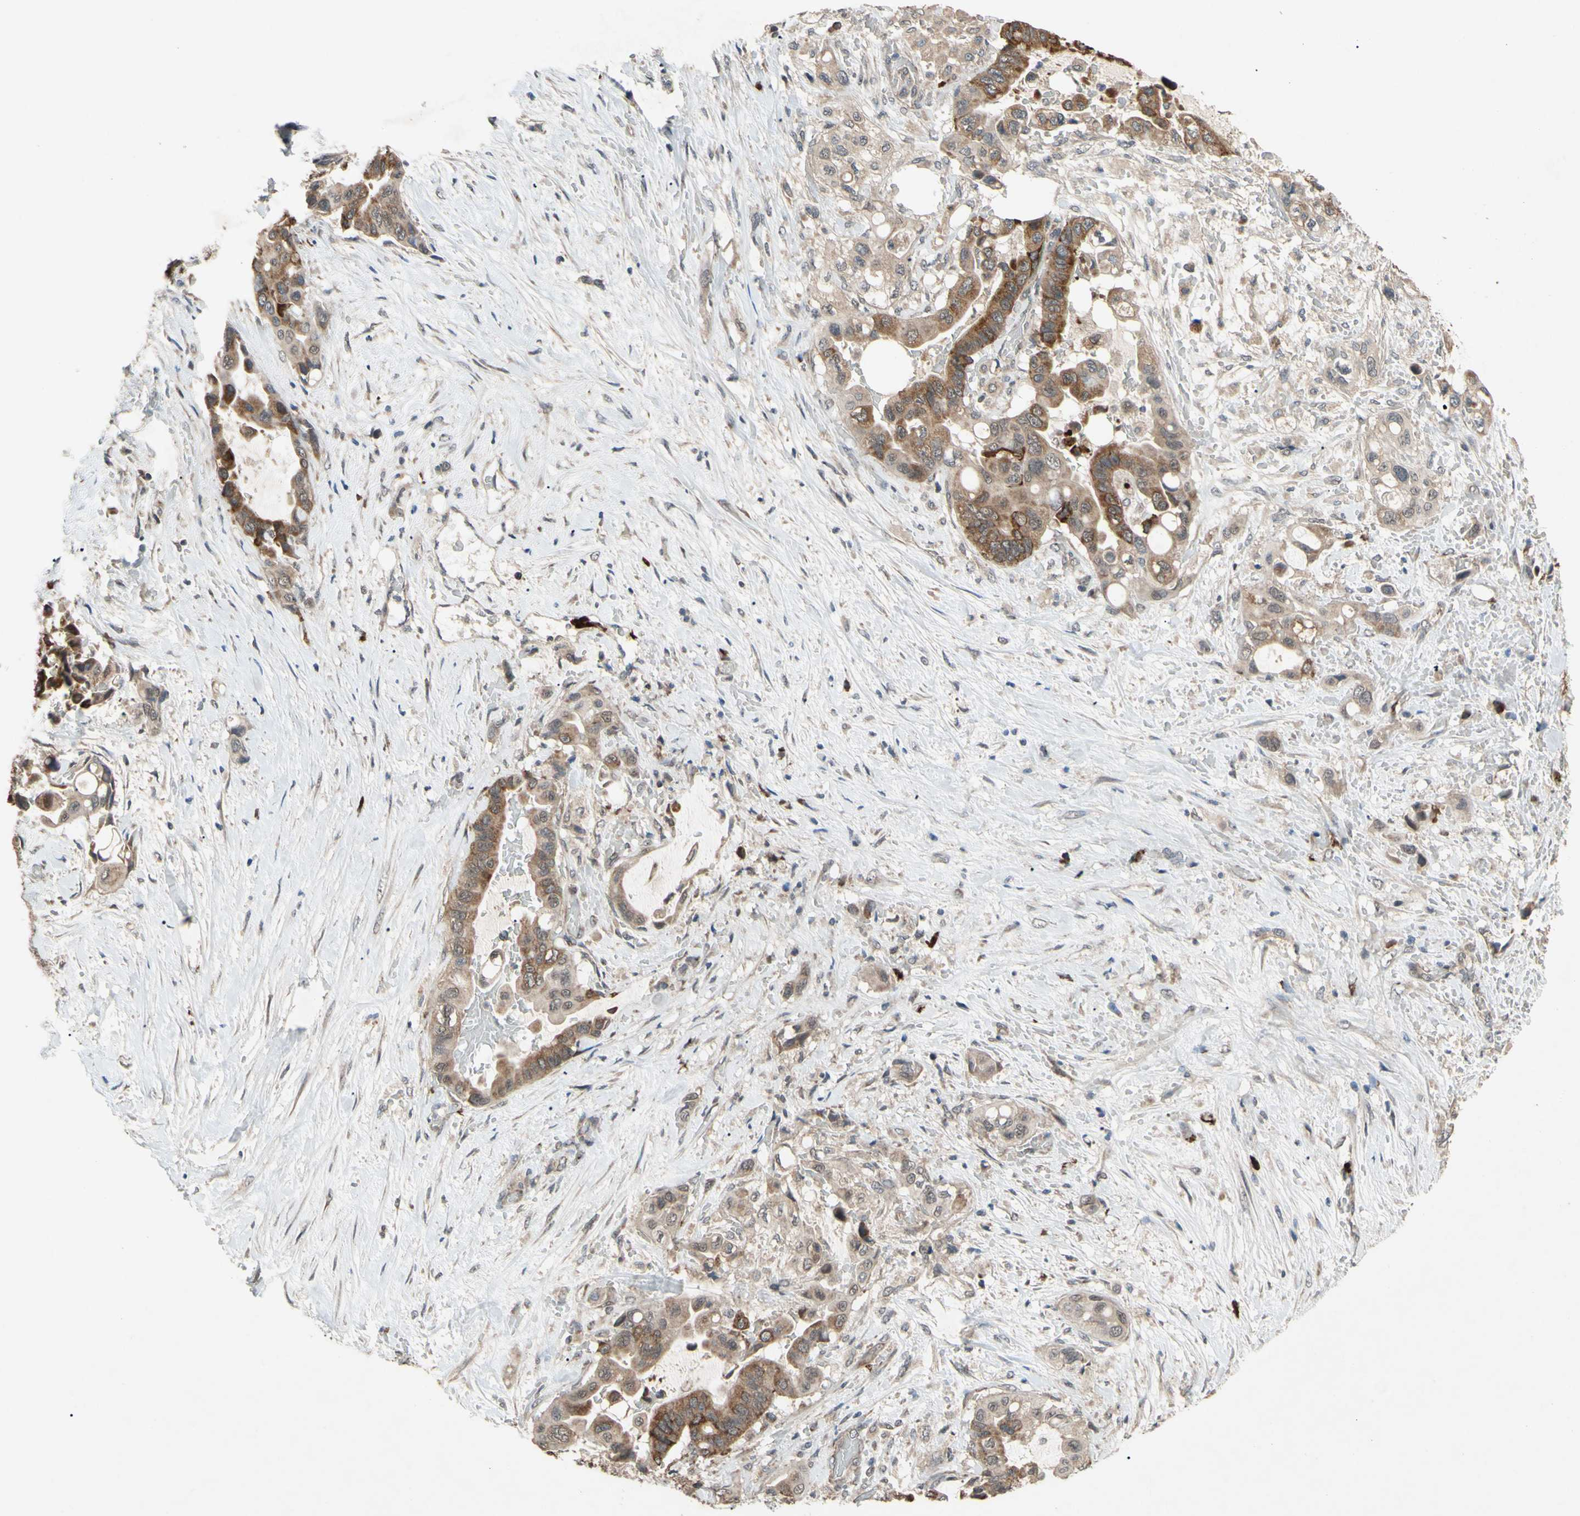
{"staining": {"intensity": "moderate", "quantity": ">75%", "location": "cytoplasmic/membranous"}, "tissue": "liver cancer", "cell_type": "Tumor cells", "image_type": "cancer", "snomed": [{"axis": "morphology", "description": "Cholangiocarcinoma"}, {"axis": "topography", "description": "Liver"}], "caption": "Immunohistochemical staining of human liver cholangiocarcinoma shows medium levels of moderate cytoplasmic/membranous positivity in approximately >75% of tumor cells.", "gene": "CD164", "patient": {"sex": "female", "age": 61}}